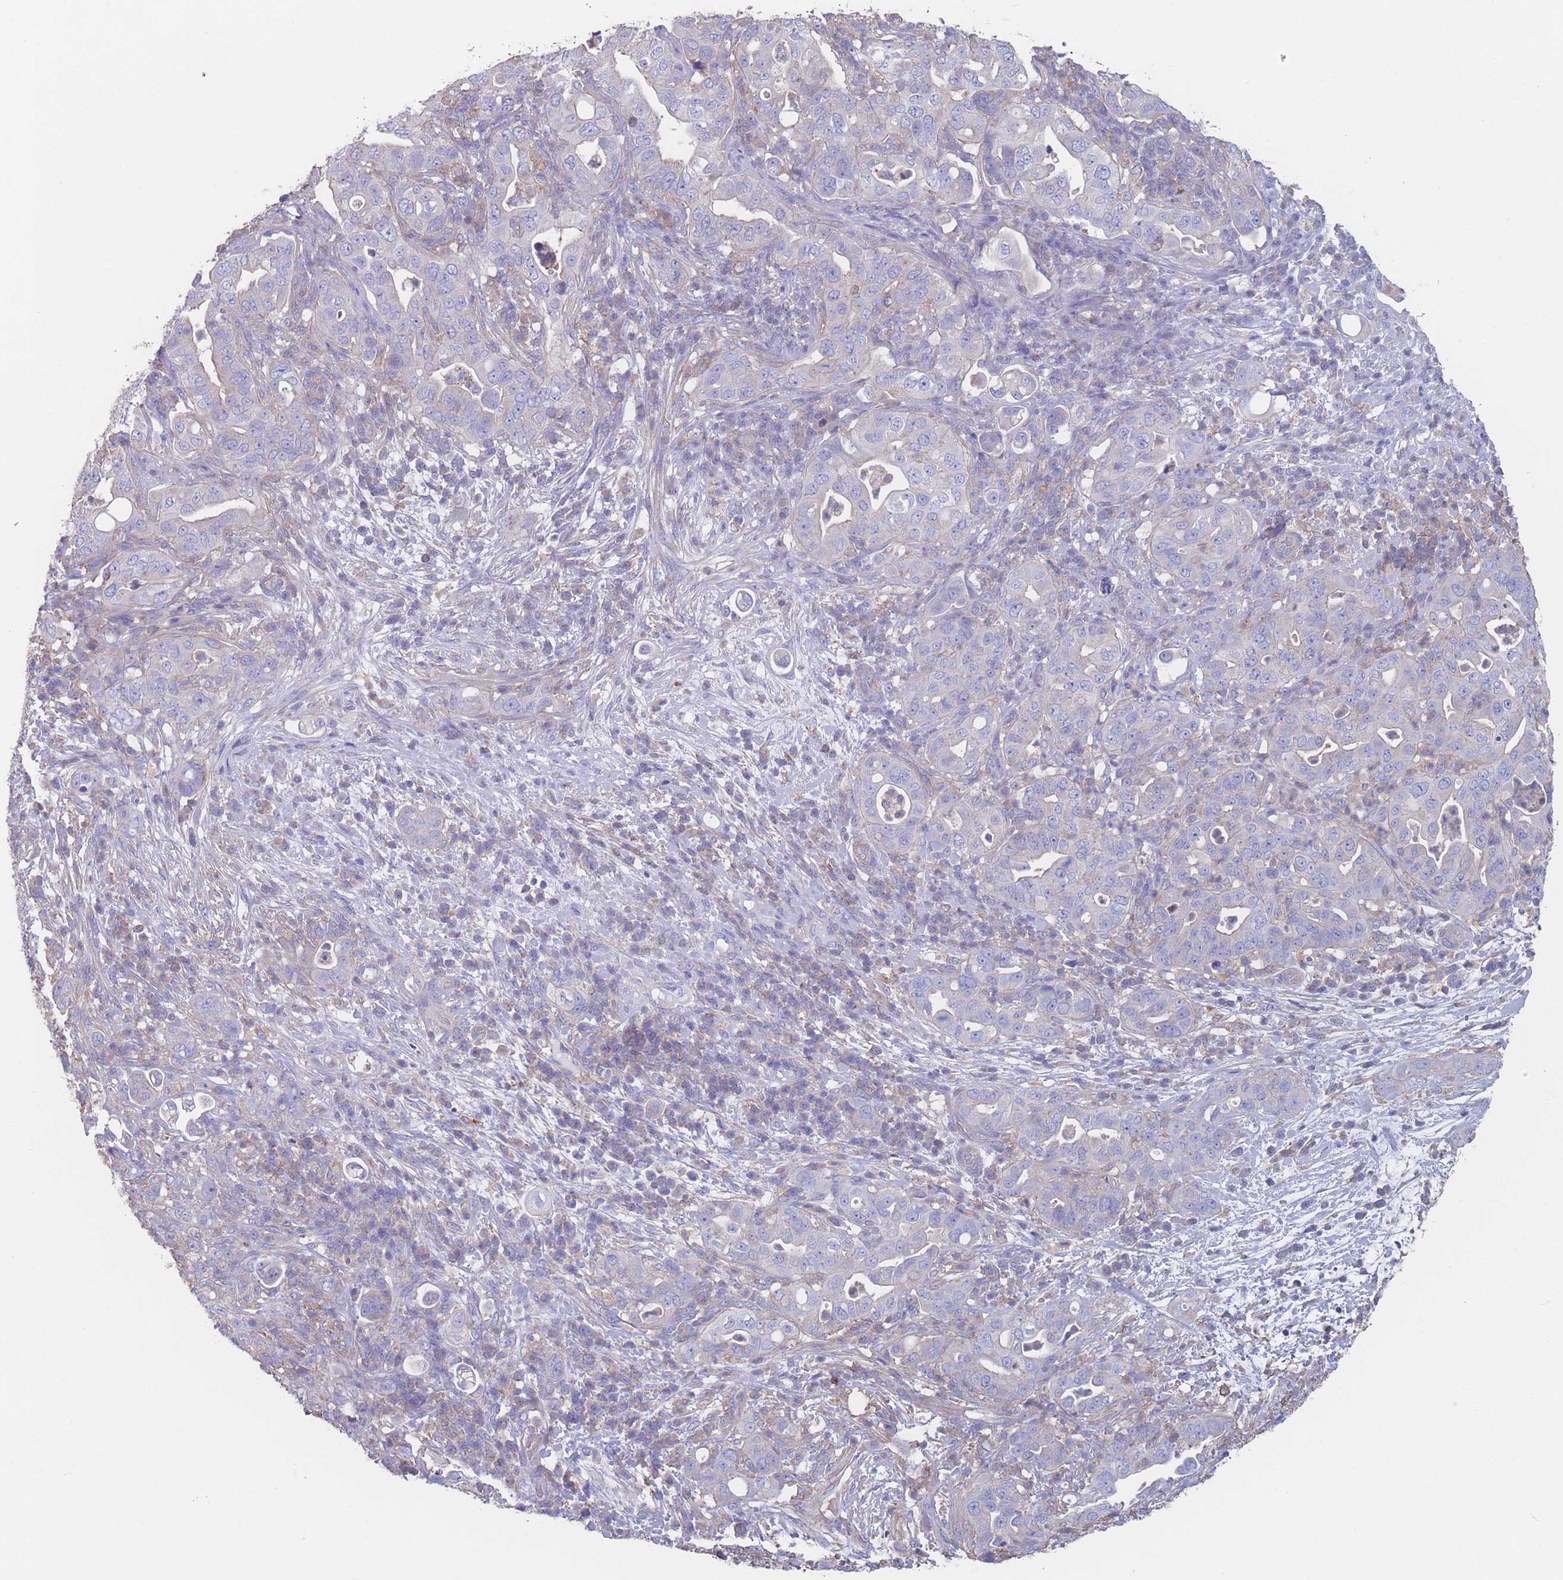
{"staining": {"intensity": "negative", "quantity": "none", "location": "none"}, "tissue": "pancreatic cancer", "cell_type": "Tumor cells", "image_type": "cancer", "snomed": [{"axis": "morphology", "description": "Normal tissue, NOS"}, {"axis": "morphology", "description": "Adenocarcinoma, NOS"}, {"axis": "topography", "description": "Lymph node"}, {"axis": "topography", "description": "Pancreas"}], "caption": "High power microscopy histopathology image of an immunohistochemistry (IHC) photomicrograph of pancreatic adenocarcinoma, revealing no significant expression in tumor cells.", "gene": "ADH1A", "patient": {"sex": "female", "age": 67}}